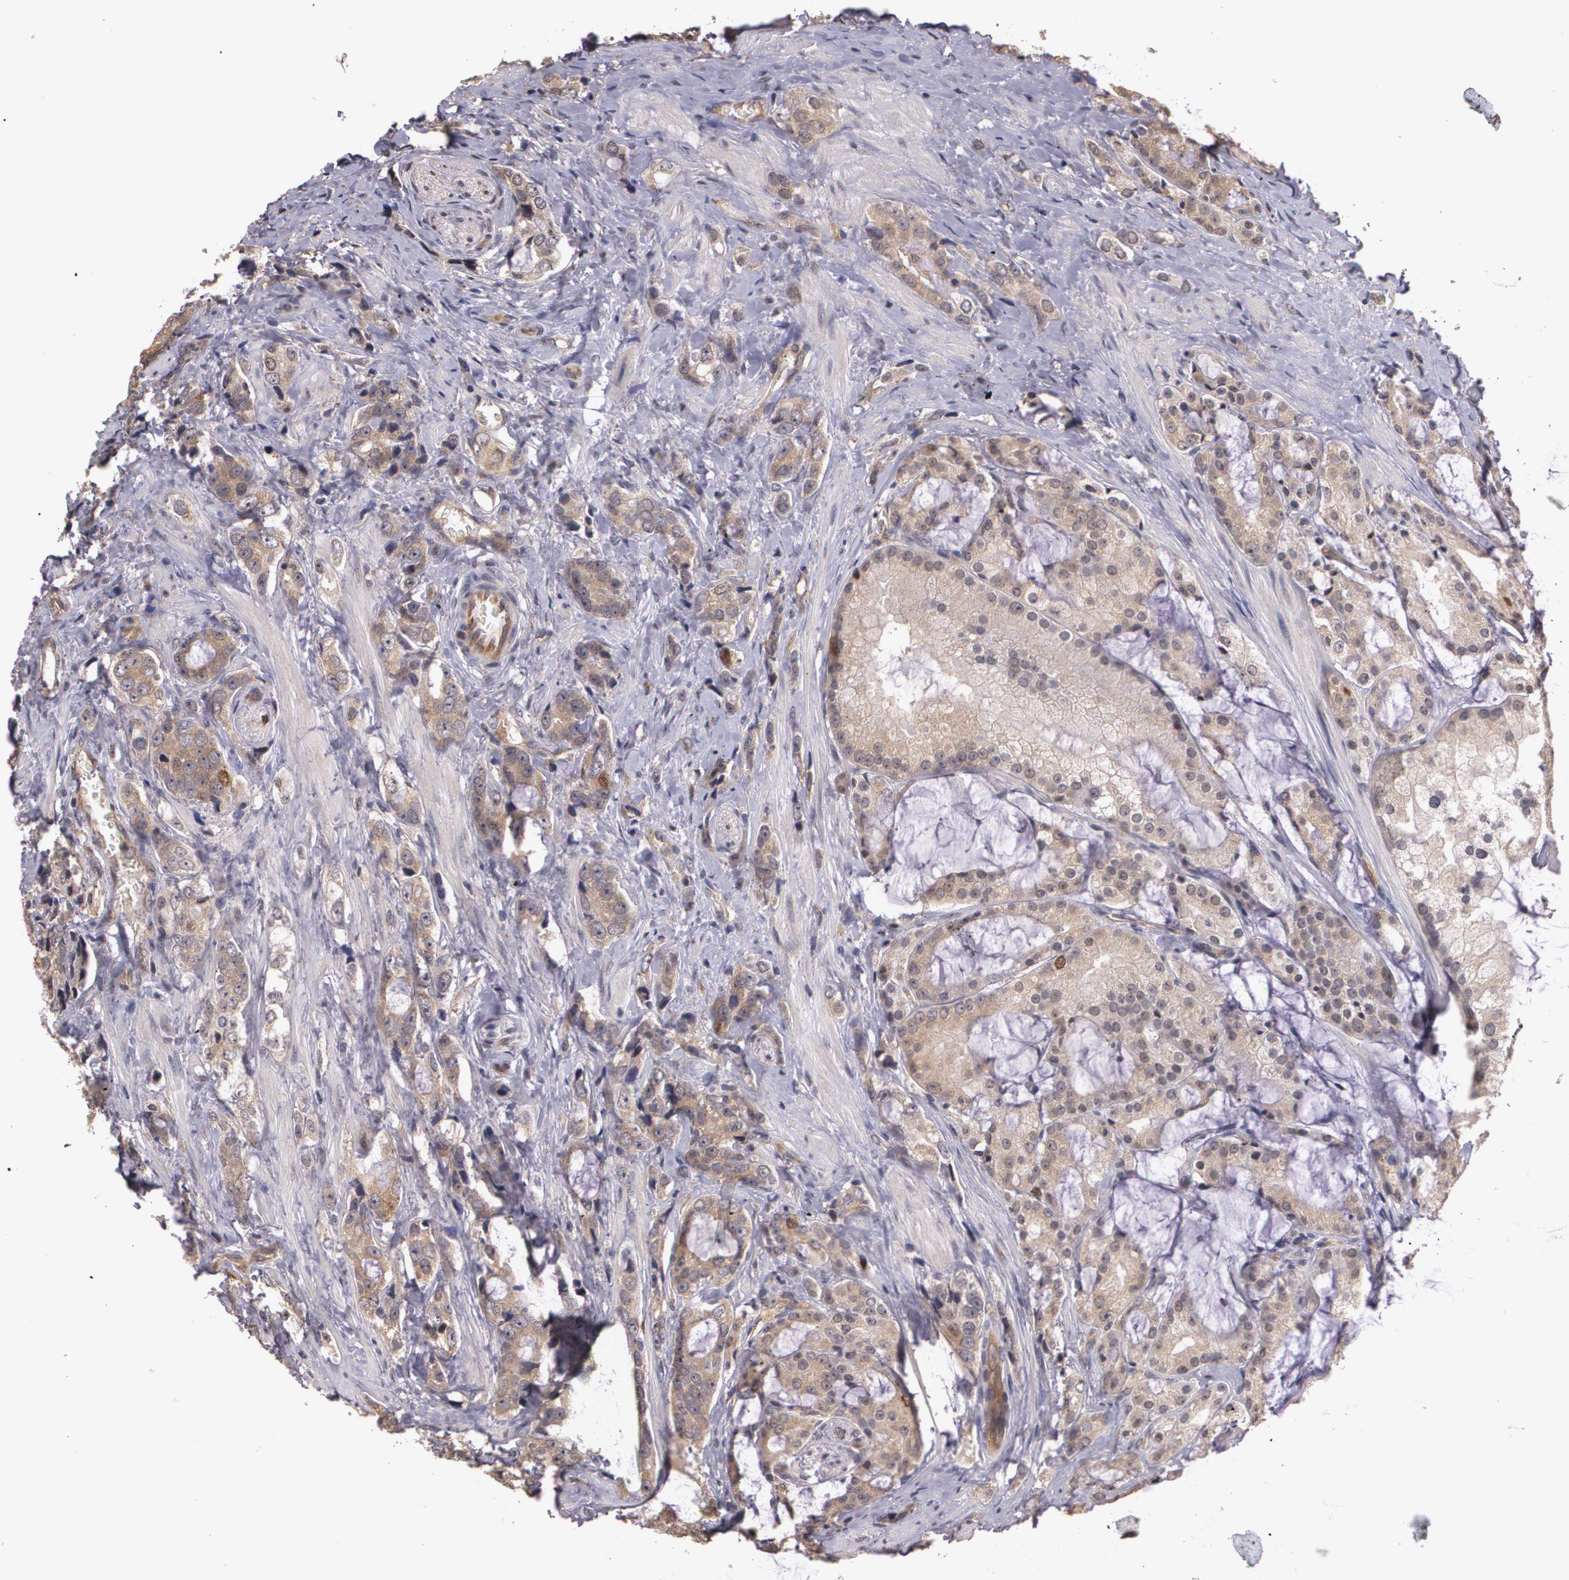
{"staining": {"intensity": "weak", "quantity": "25%-75%", "location": "cytoplasmic/membranous,nuclear"}, "tissue": "prostate cancer", "cell_type": "Tumor cells", "image_type": "cancer", "snomed": [{"axis": "morphology", "description": "Adenocarcinoma, Medium grade"}, {"axis": "topography", "description": "Prostate"}], "caption": "Immunohistochemistry (IHC) of adenocarcinoma (medium-grade) (prostate) shows low levels of weak cytoplasmic/membranous and nuclear expression in approximately 25%-75% of tumor cells.", "gene": "BRCA1", "patient": {"sex": "male", "age": 70}}